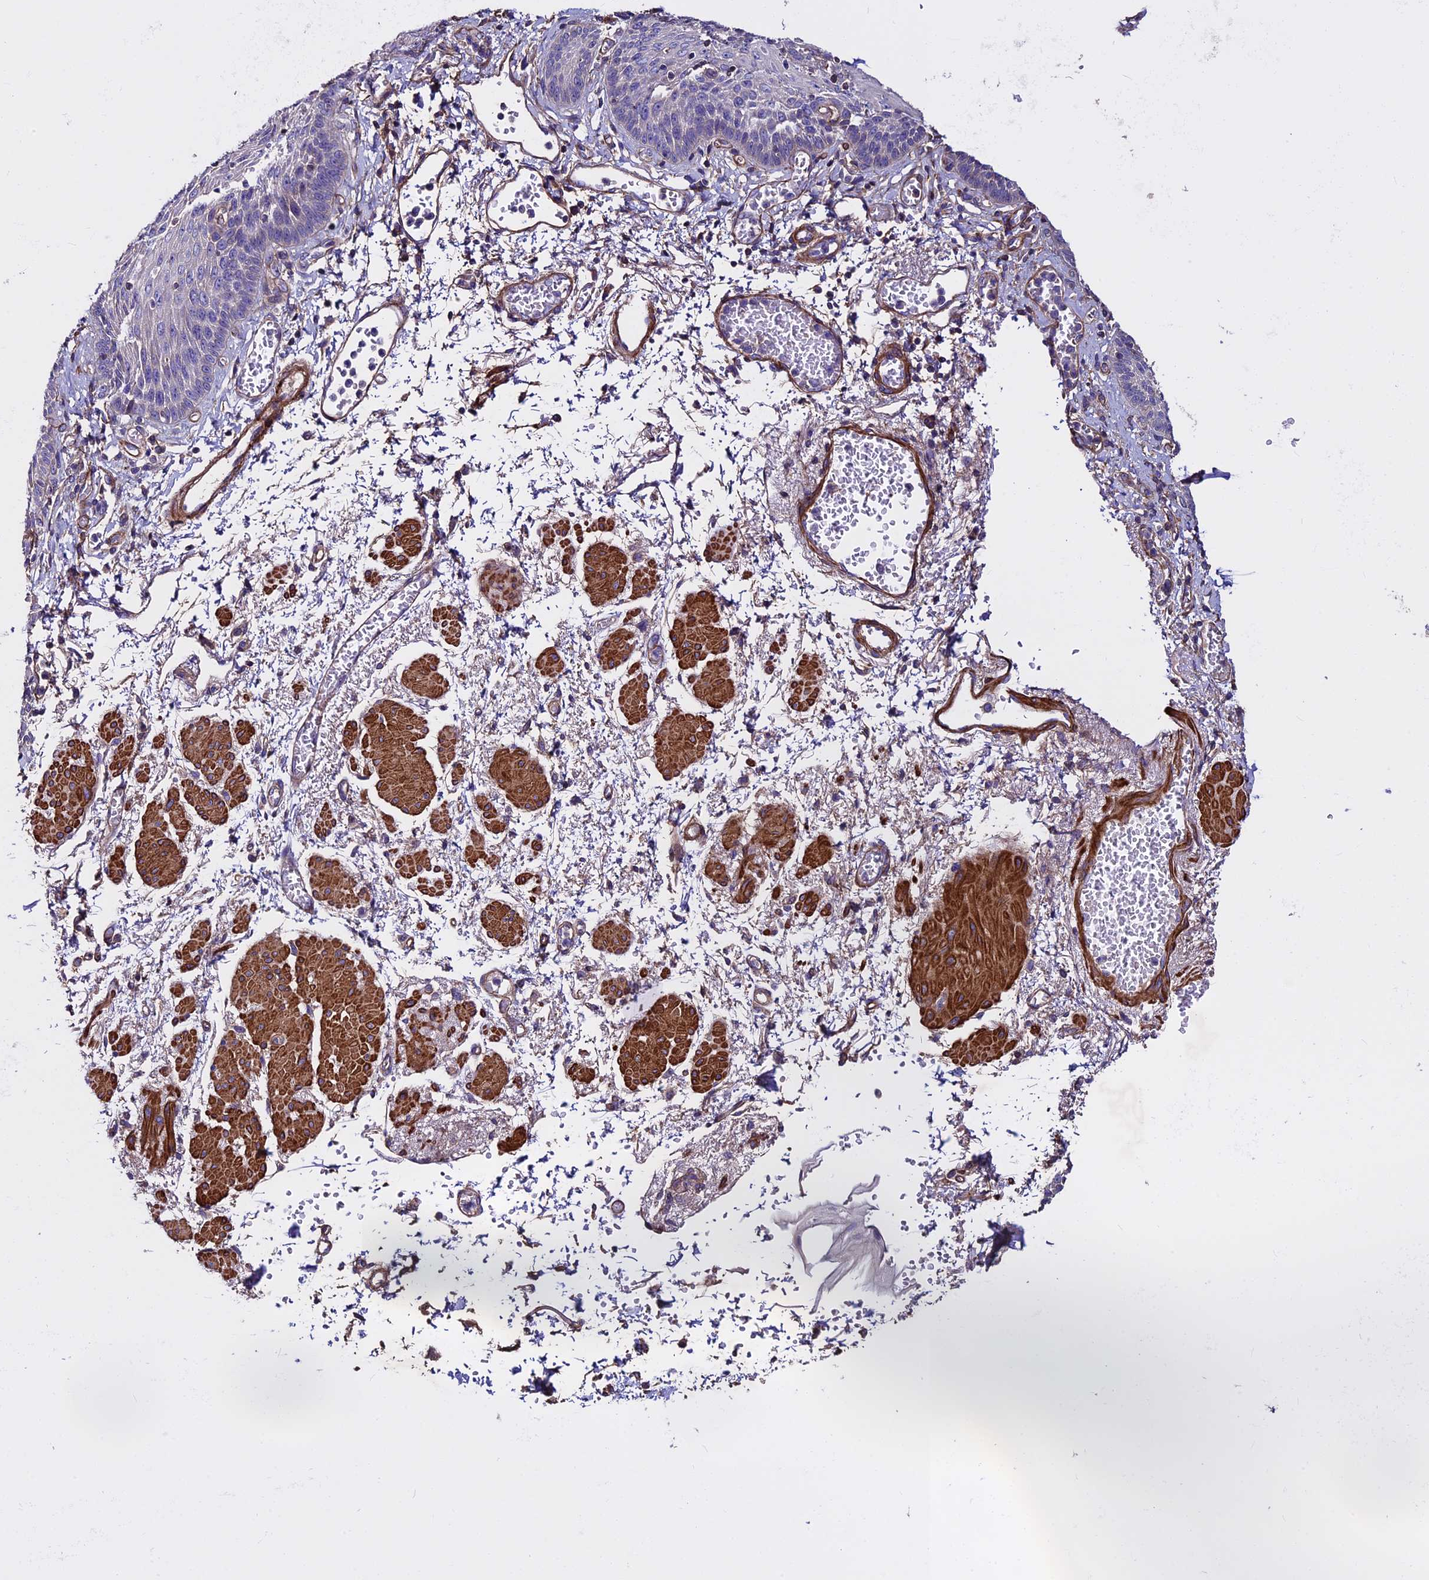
{"staining": {"intensity": "weak", "quantity": "<25%", "location": "cytoplasmic/membranous"}, "tissue": "esophagus", "cell_type": "Squamous epithelial cells", "image_type": "normal", "snomed": [{"axis": "morphology", "description": "Normal tissue, NOS"}, {"axis": "topography", "description": "Esophagus"}], "caption": "Squamous epithelial cells show no significant expression in benign esophagus. Brightfield microscopy of immunohistochemistry (IHC) stained with DAB (brown) and hematoxylin (blue), captured at high magnification.", "gene": "EVA1B", "patient": {"sex": "male", "age": 81}}